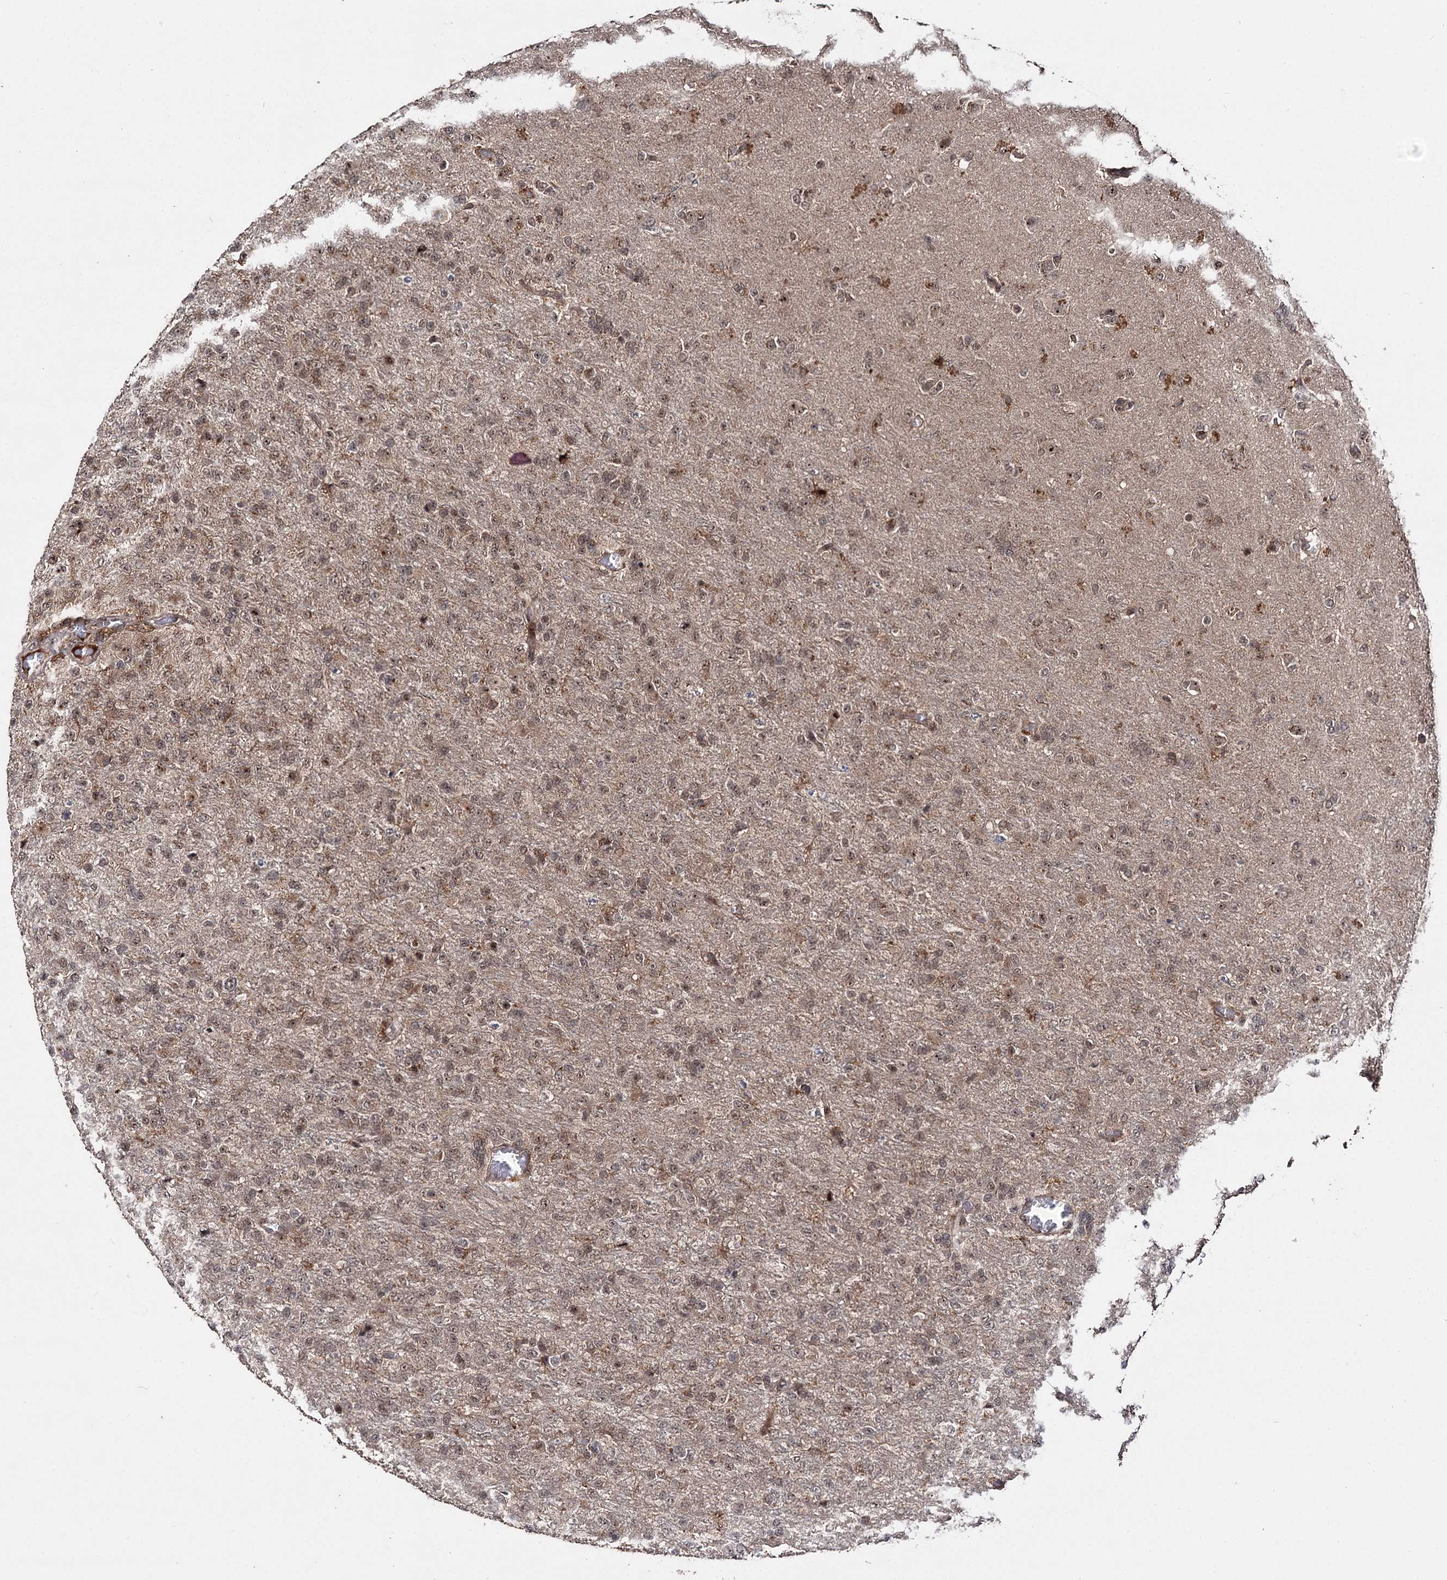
{"staining": {"intensity": "moderate", "quantity": ">75%", "location": "cytoplasmic/membranous,nuclear"}, "tissue": "glioma", "cell_type": "Tumor cells", "image_type": "cancer", "snomed": [{"axis": "morphology", "description": "Glioma, malignant, High grade"}, {"axis": "topography", "description": "Brain"}], "caption": "Brown immunohistochemical staining in human malignant glioma (high-grade) shows moderate cytoplasmic/membranous and nuclear staining in approximately >75% of tumor cells.", "gene": "MKNK2", "patient": {"sex": "female", "age": 74}}